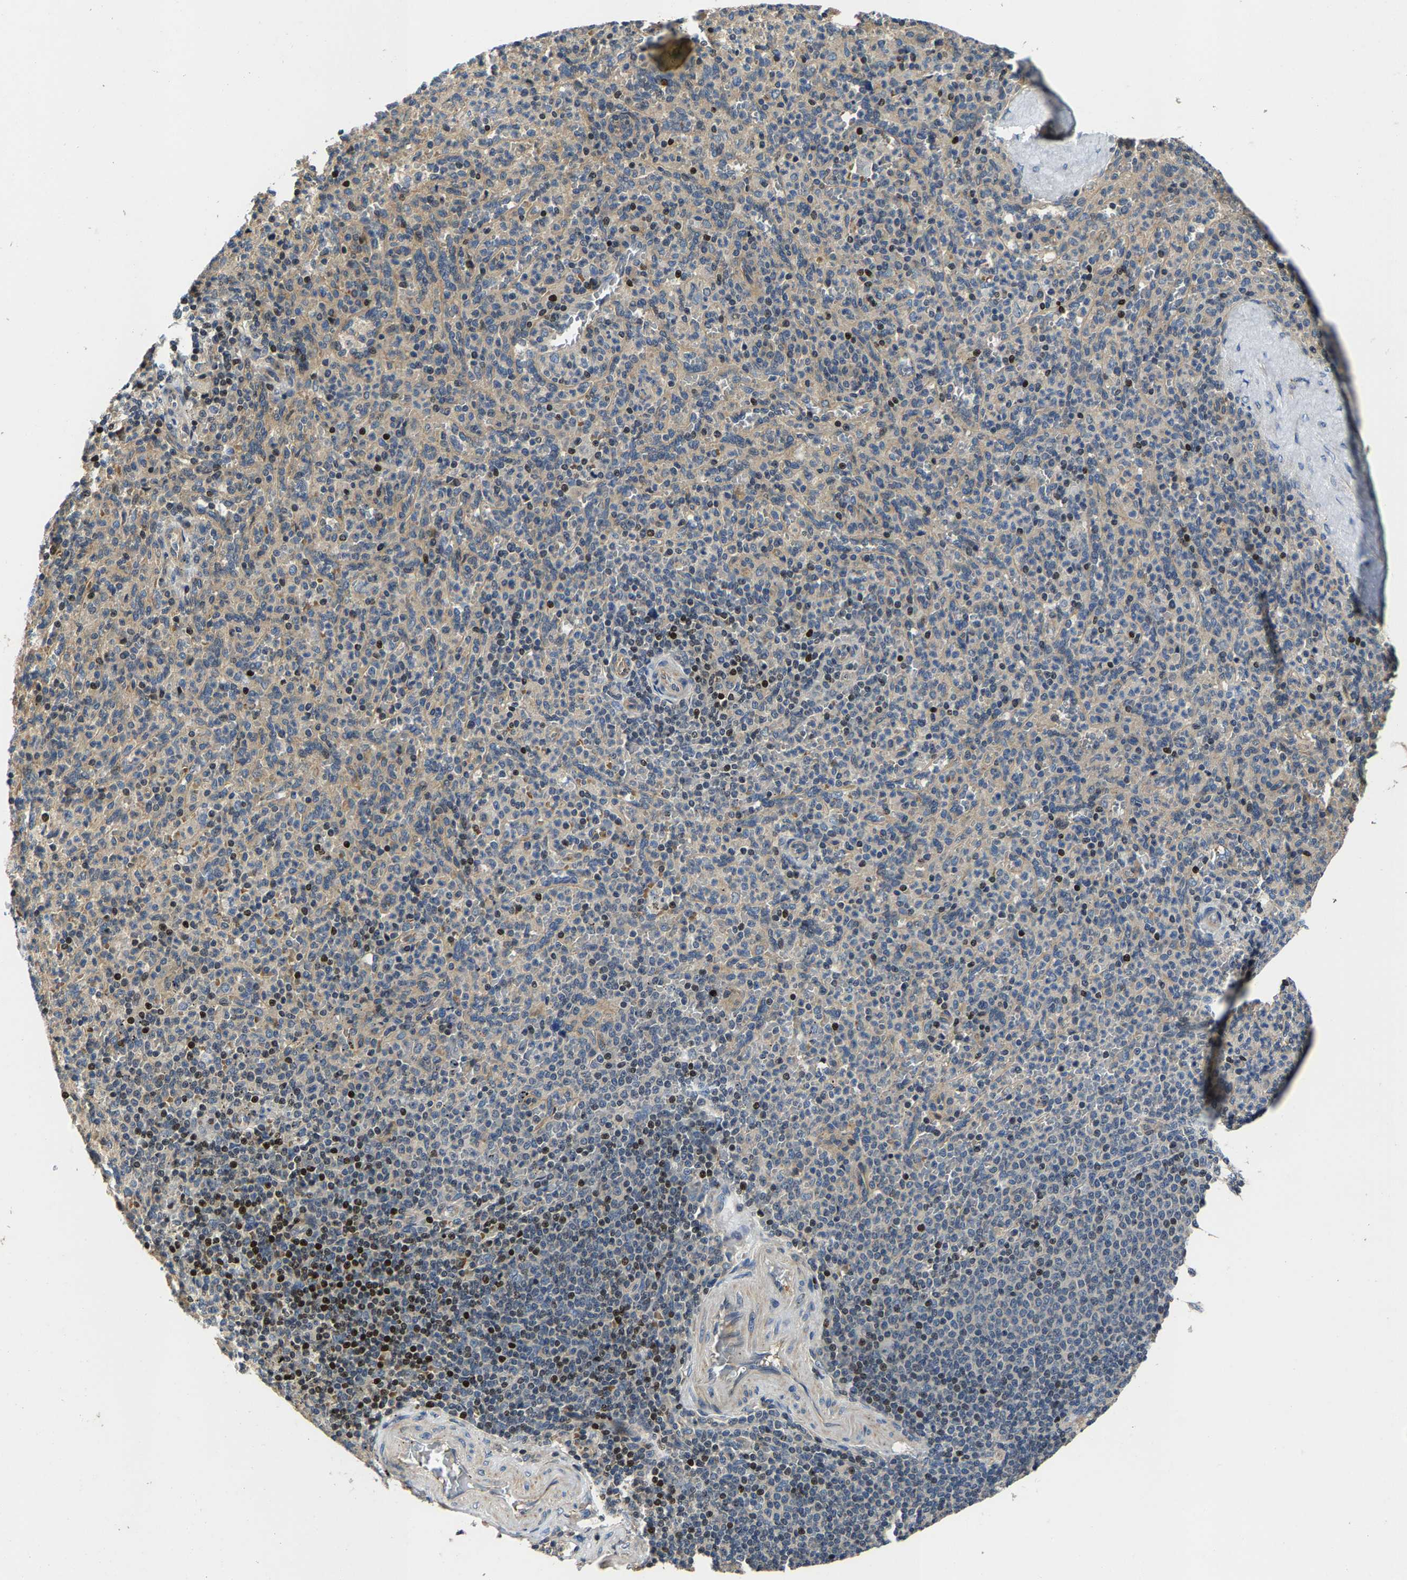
{"staining": {"intensity": "strong", "quantity": "<25%", "location": "nuclear"}, "tissue": "spleen", "cell_type": "Cells in red pulp", "image_type": "normal", "snomed": [{"axis": "morphology", "description": "Normal tissue, NOS"}, {"axis": "topography", "description": "Spleen"}], "caption": "This is an image of immunohistochemistry staining of unremarkable spleen, which shows strong expression in the nuclear of cells in red pulp.", "gene": "AGBL3", "patient": {"sex": "male", "age": 36}}